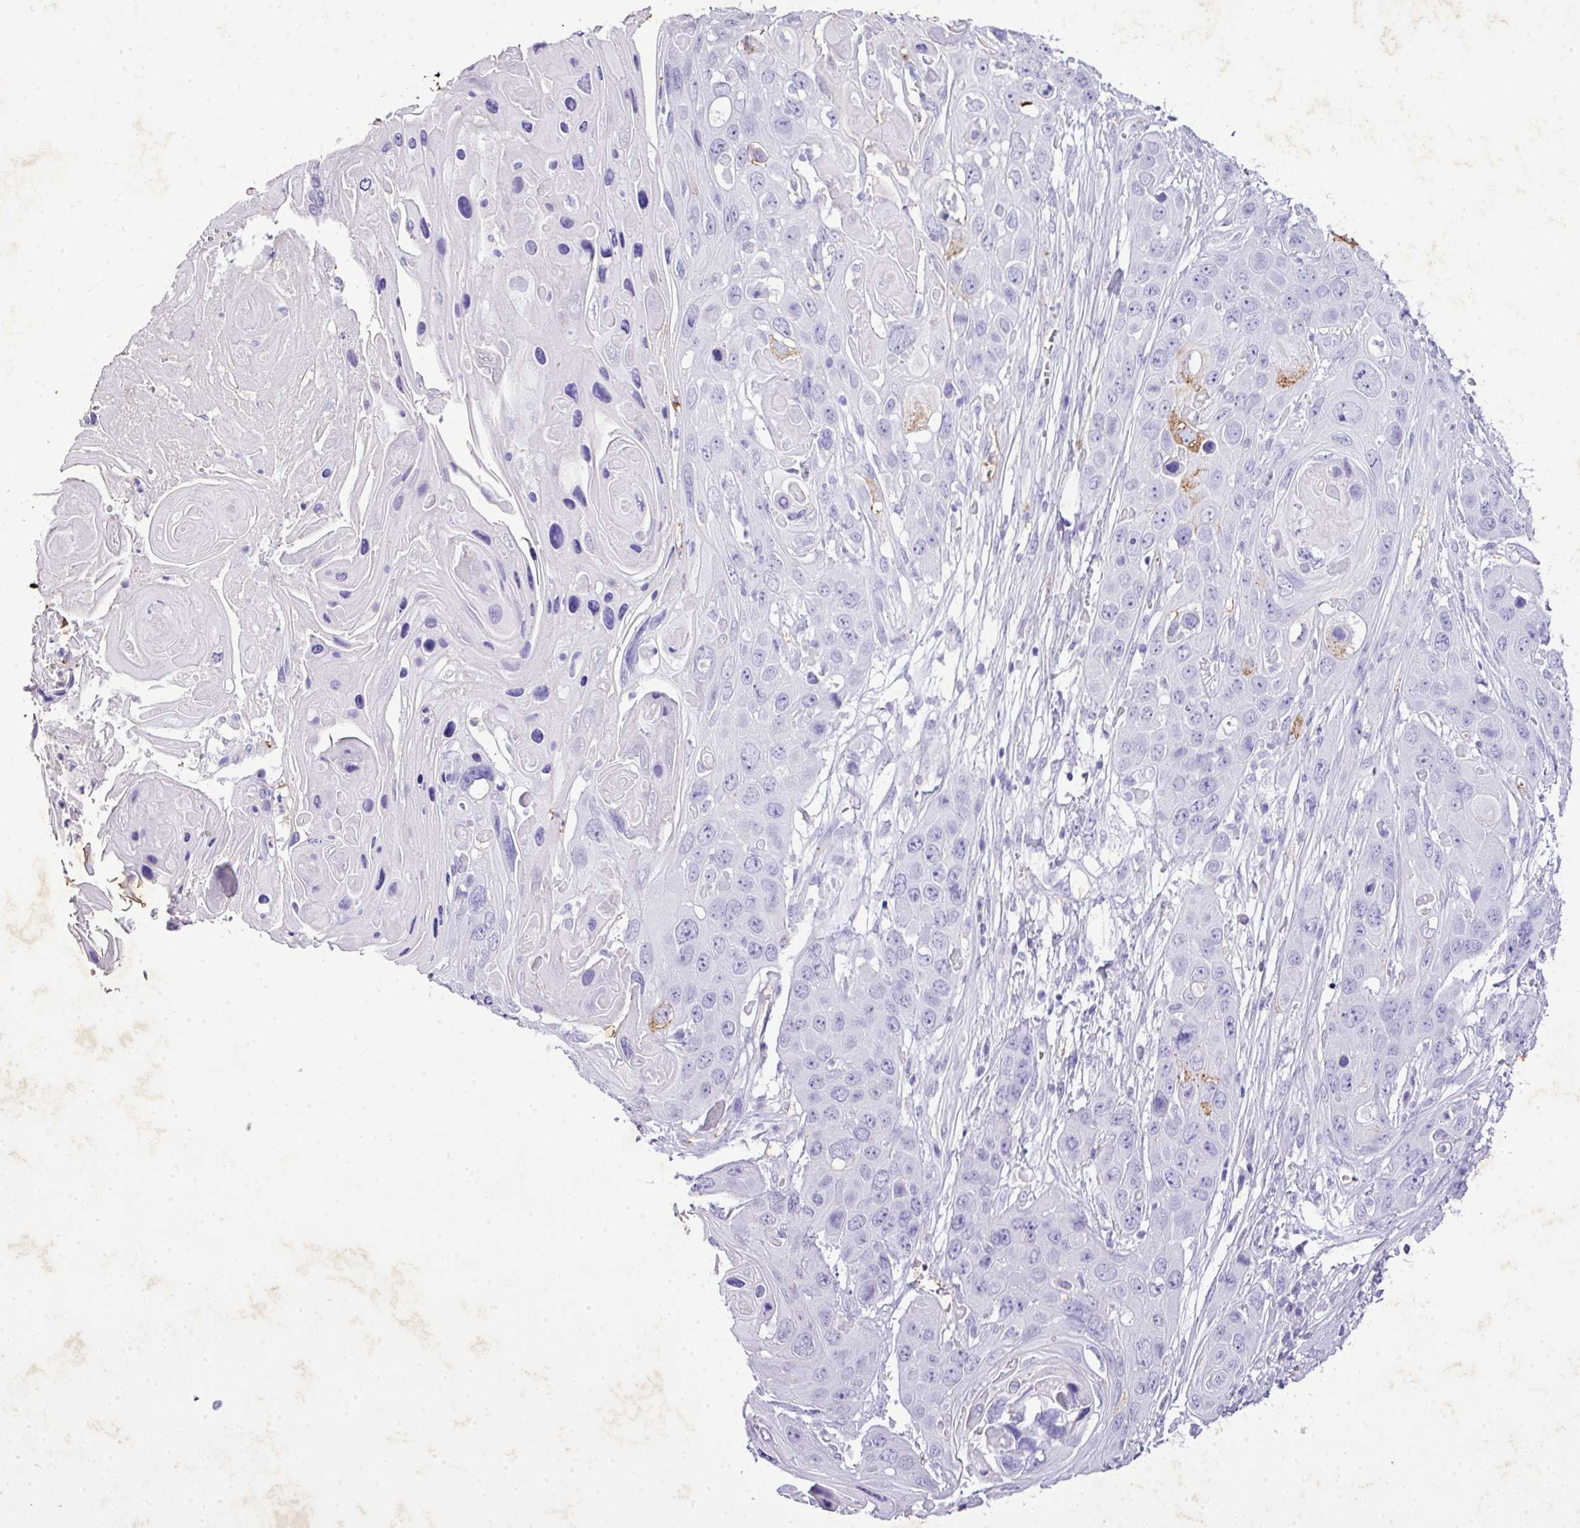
{"staining": {"intensity": "negative", "quantity": "none", "location": "none"}, "tissue": "skin cancer", "cell_type": "Tumor cells", "image_type": "cancer", "snomed": [{"axis": "morphology", "description": "Squamous cell carcinoma, NOS"}, {"axis": "topography", "description": "Skin"}], "caption": "Tumor cells show no significant protein staining in squamous cell carcinoma (skin).", "gene": "KCNJ11", "patient": {"sex": "male", "age": 55}}